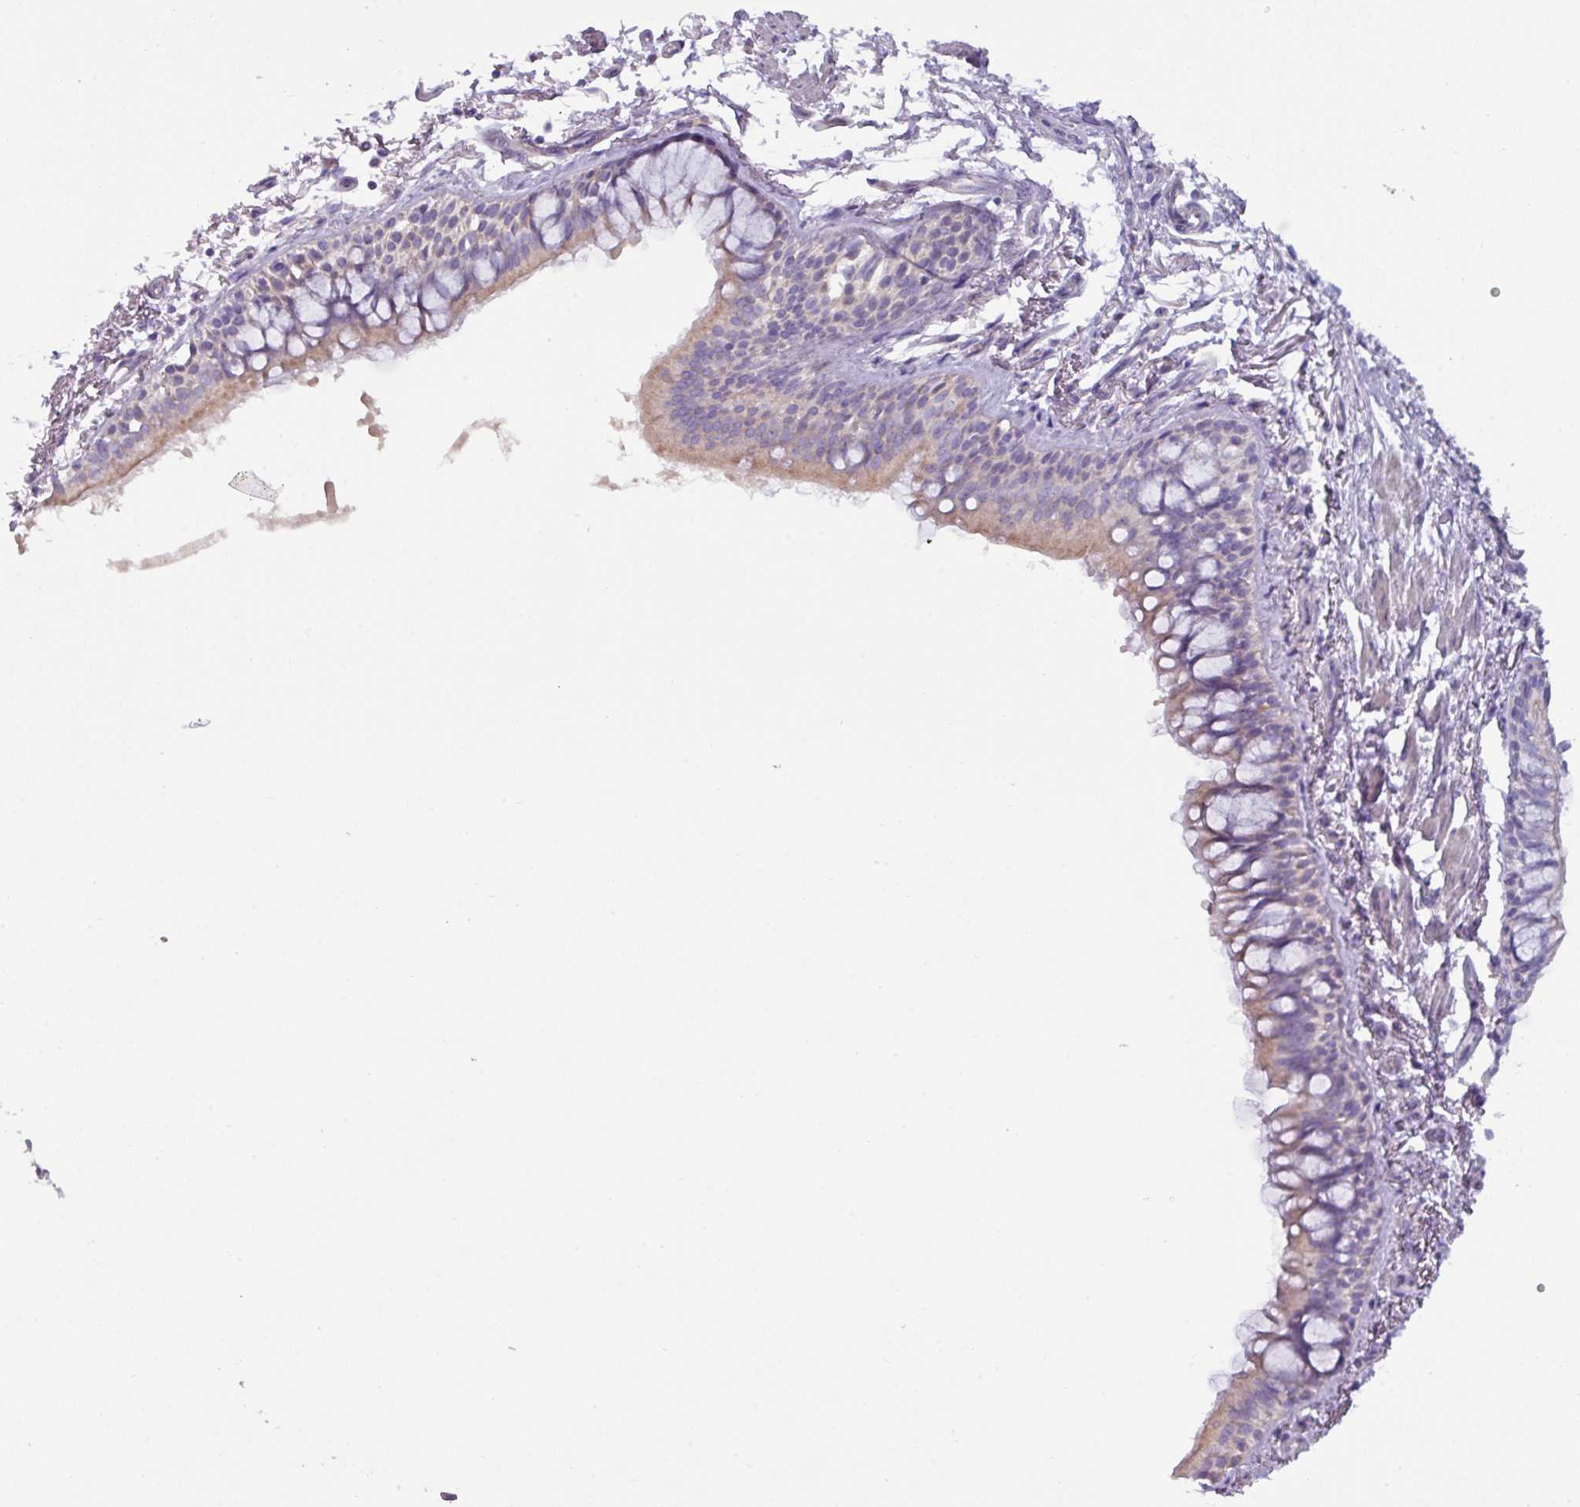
{"staining": {"intensity": "moderate", "quantity": ">75%", "location": "cytoplasmic/membranous"}, "tissue": "bronchus", "cell_type": "Respiratory epithelial cells", "image_type": "normal", "snomed": [{"axis": "morphology", "description": "Normal tissue, NOS"}, {"axis": "topography", "description": "Bronchus"}], "caption": "Immunohistochemical staining of unremarkable bronchus shows >75% levels of moderate cytoplasmic/membranous protein expression in about >75% of respiratory epithelial cells. The protein of interest is stained brown, and the nuclei are stained in blue (DAB (3,3'-diaminobenzidine) IHC with brightfield microscopy, high magnification).", "gene": "RGS16", "patient": {"sex": "male", "age": 70}}